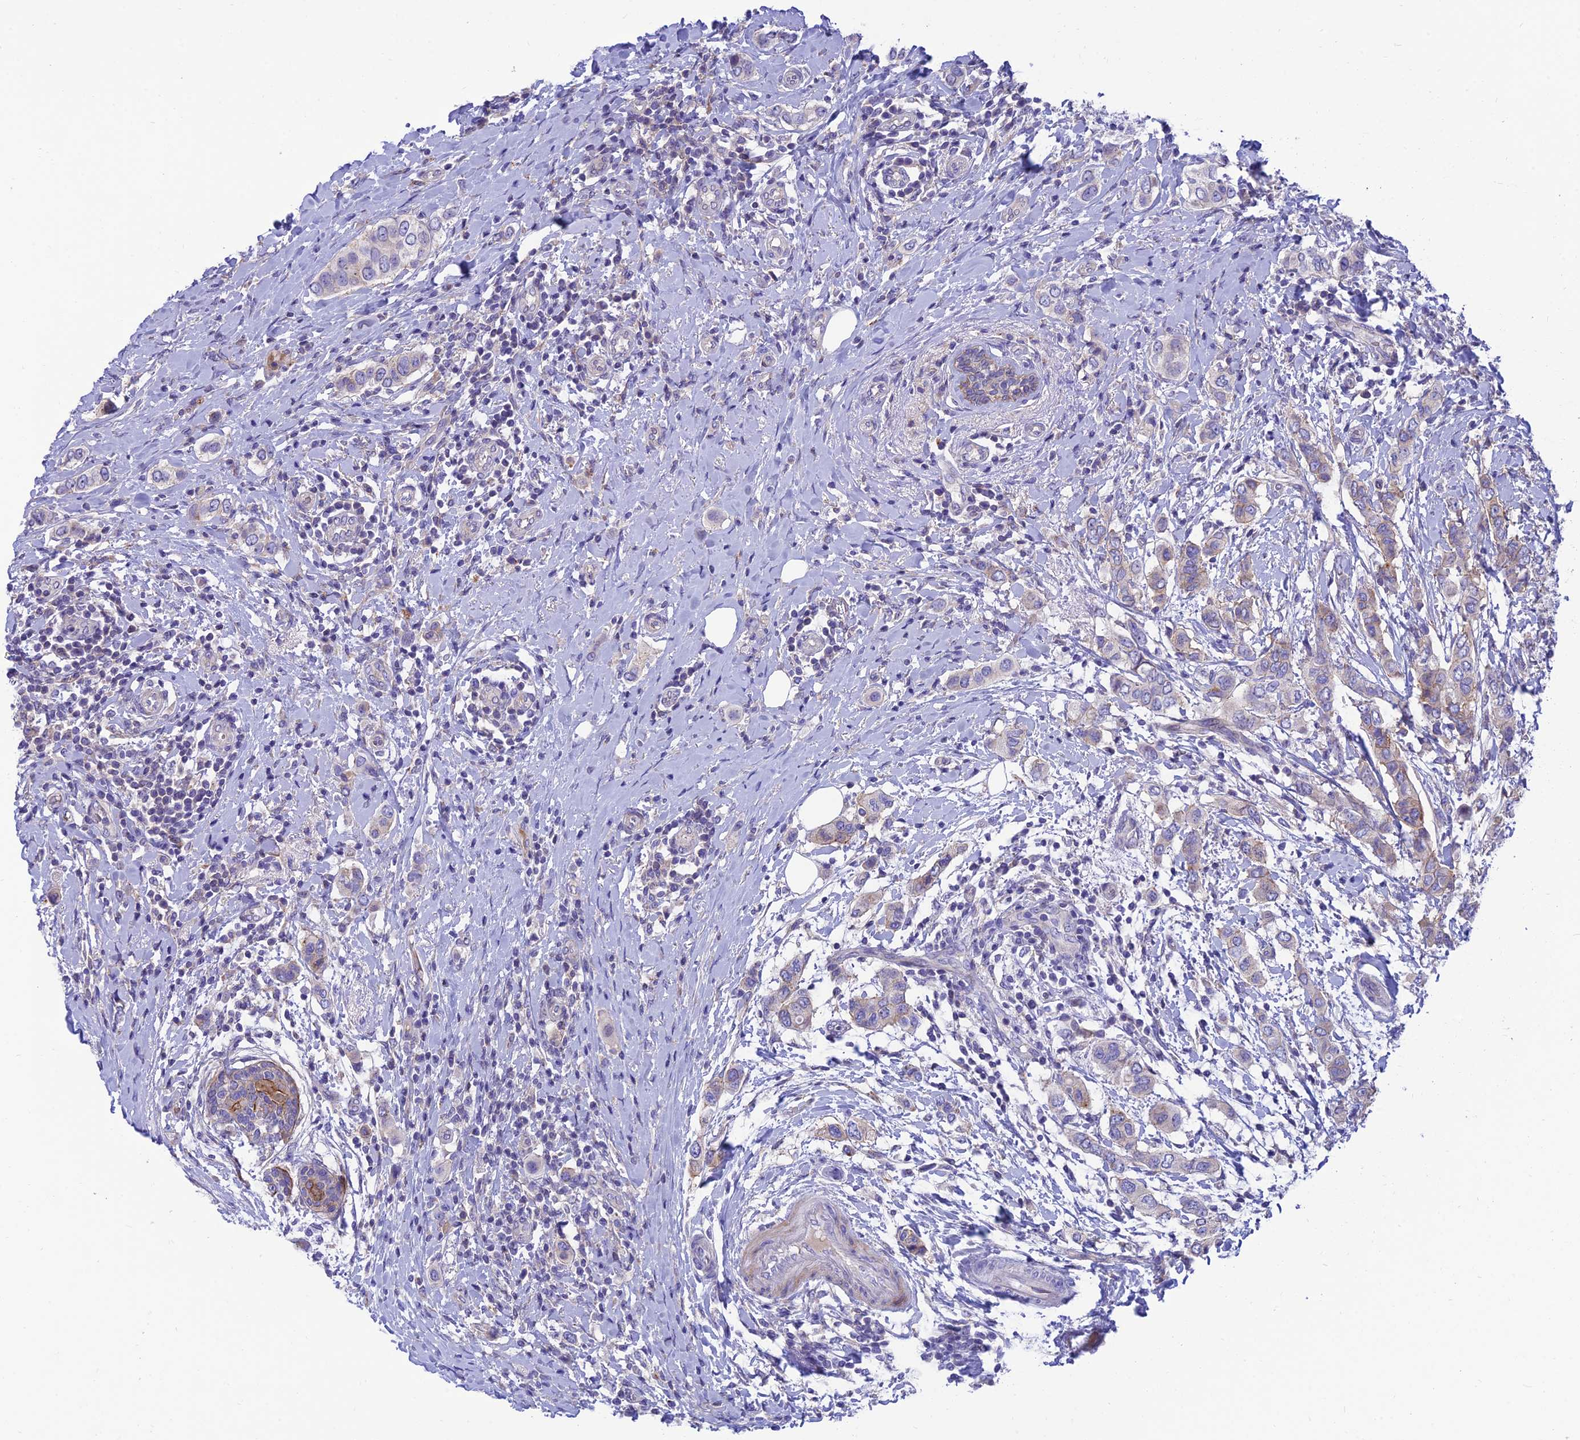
{"staining": {"intensity": "weak", "quantity": "<25%", "location": "cytoplasmic/membranous"}, "tissue": "breast cancer", "cell_type": "Tumor cells", "image_type": "cancer", "snomed": [{"axis": "morphology", "description": "Lobular carcinoma"}, {"axis": "topography", "description": "Breast"}], "caption": "Immunohistochemistry photomicrograph of neoplastic tissue: breast lobular carcinoma stained with DAB (3,3'-diaminobenzidine) exhibits no significant protein positivity in tumor cells.", "gene": "CCDC157", "patient": {"sex": "female", "age": 51}}